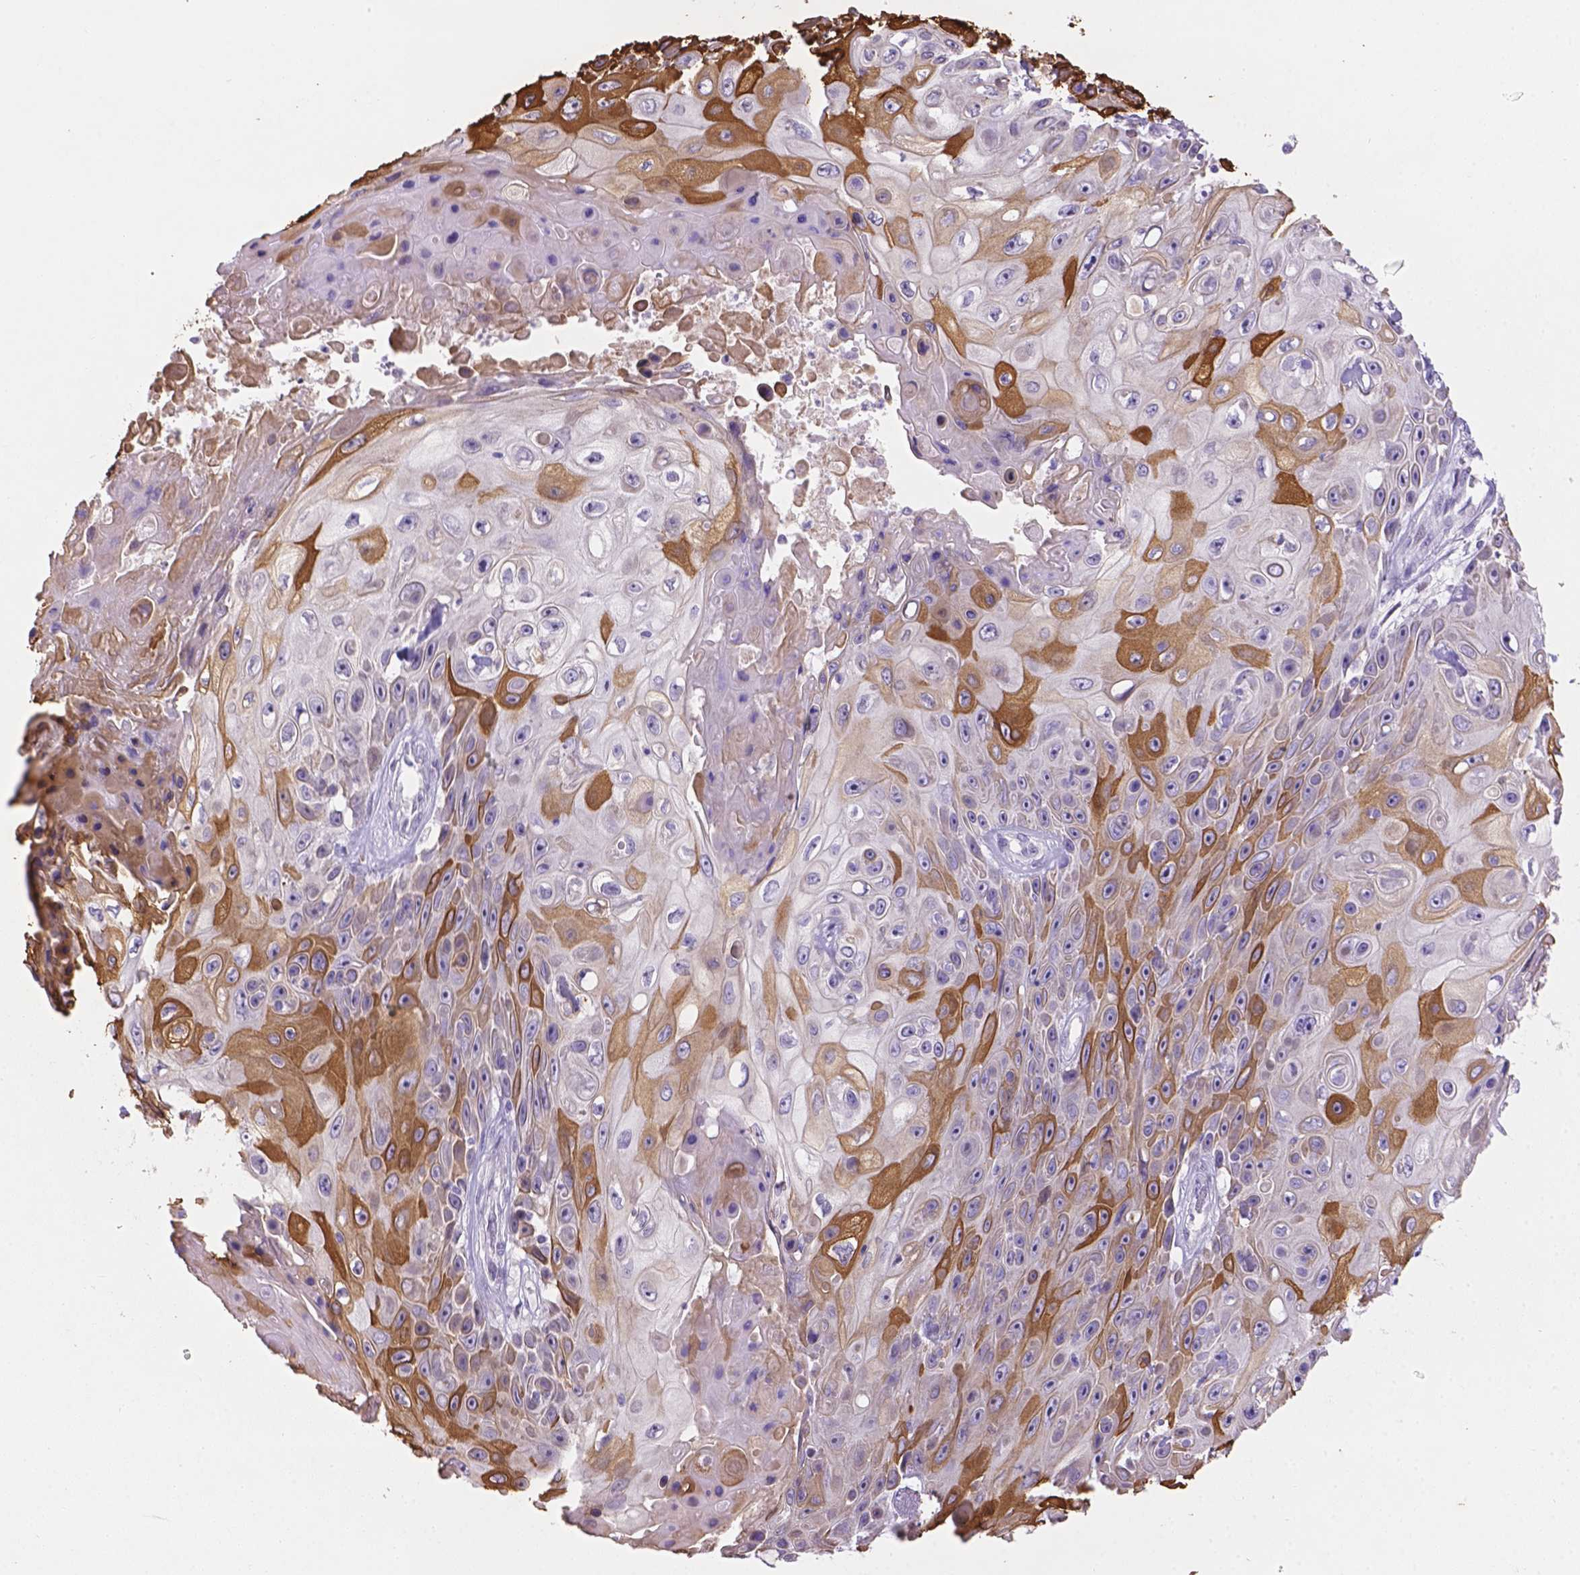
{"staining": {"intensity": "moderate", "quantity": "<25%", "location": "cytoplasmic/membranous"}, "tissue": "skin cancer", "cell_type": "Tumor cells", "image_type": "cancer", "snomed": [{"axis": "morphology", "description": "Squamous cell carcinoma, NOS"}, {"axis": "topography", "description": "Skin"}], "caption": "Moderate cytoplasmic/membranous staining is identified in approximately <25% of tumor cells in skin squamous cell carcinoma. The protein of interest is stained brown, and the nuclei are stained in blue (DAB (3,3'-diaminobenzidine) IHC with brightfield microscopy, high magnification).", "gene": "DMWD", "patient": {"sex": "male", "age": 82}}